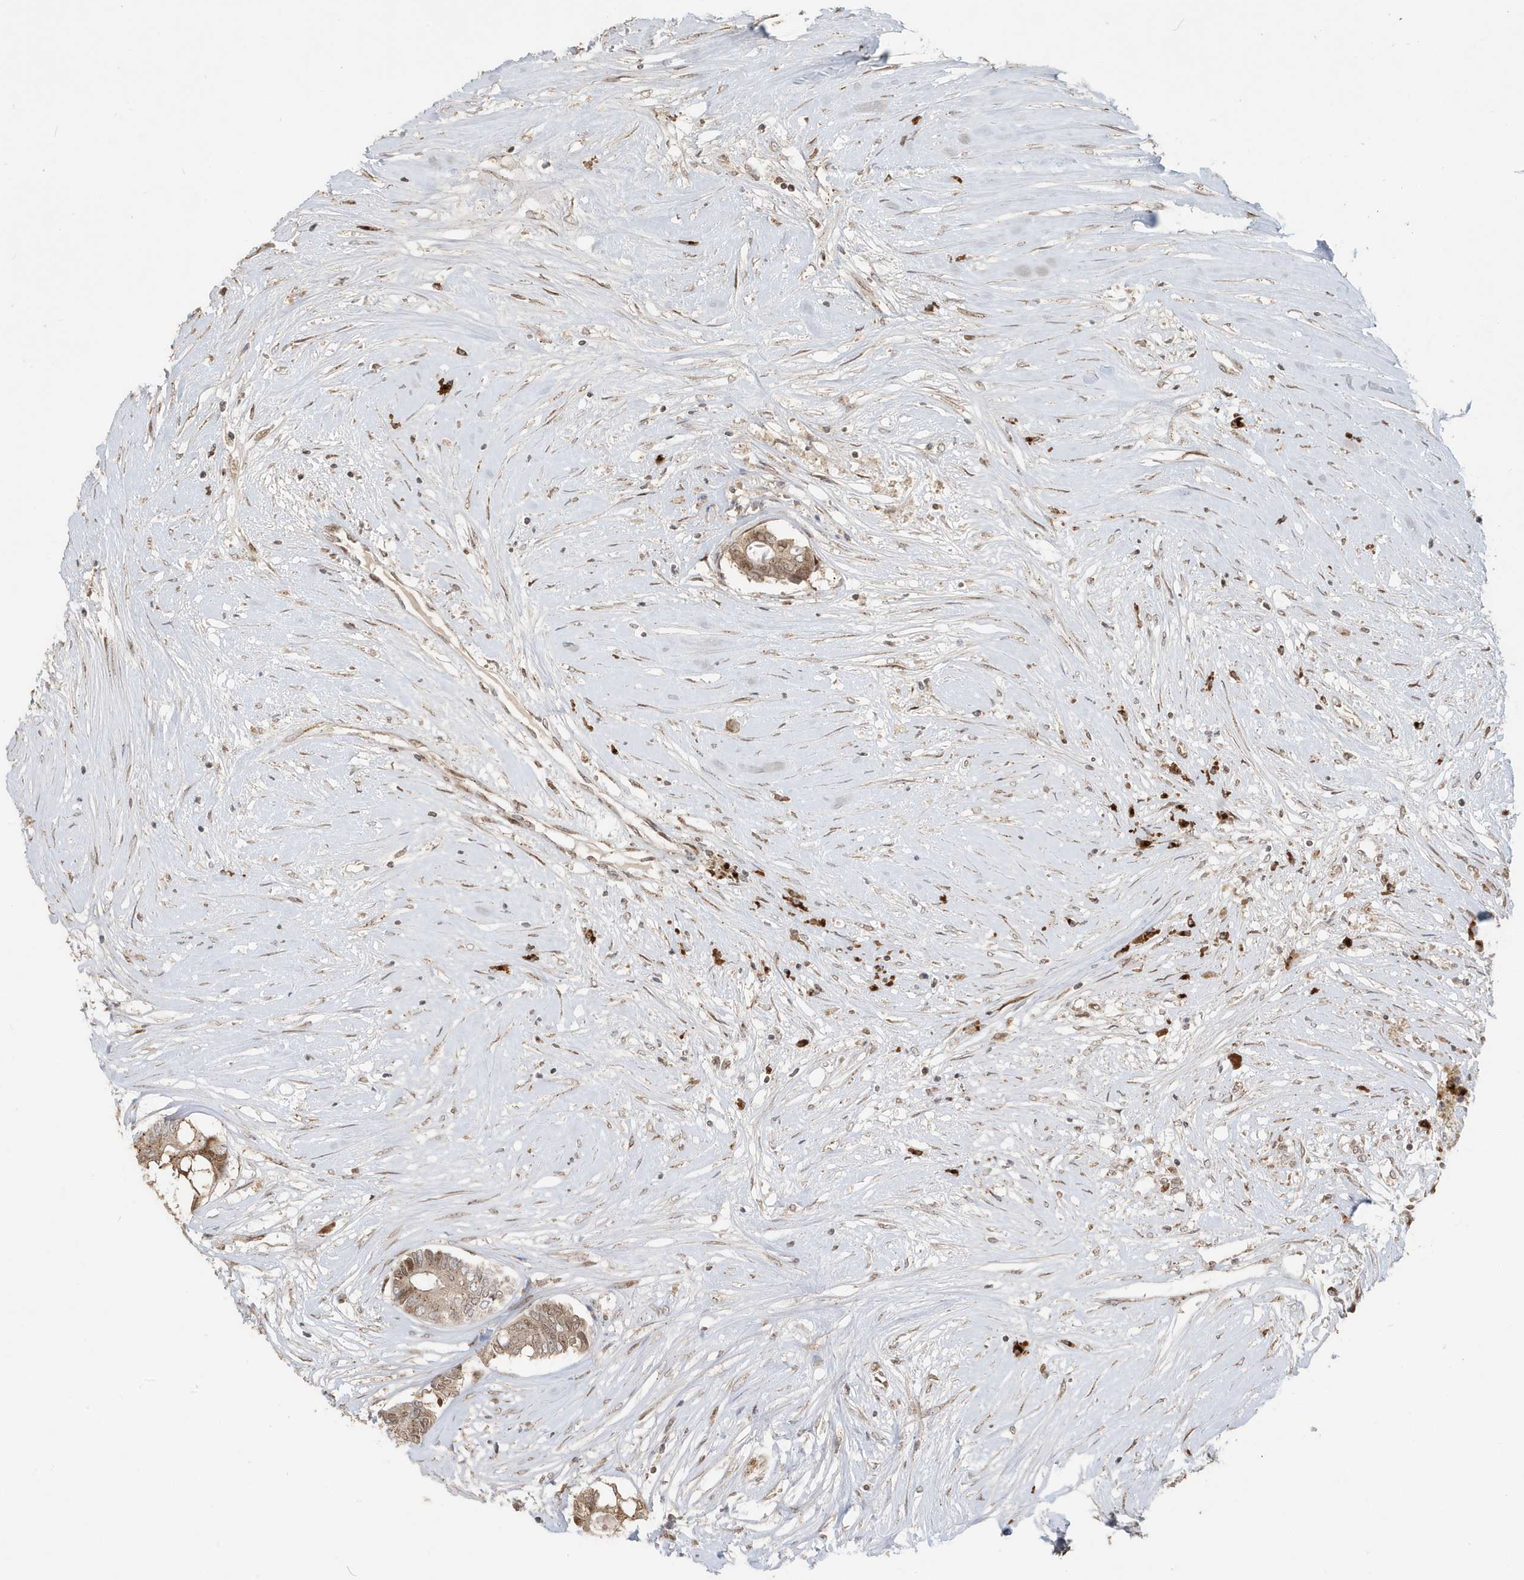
{"staining": {"intensity": "moderate", "quantity": ">75%", "location": "nuclear"}, "tissue": "colorectal cancer", "cell_type": "Tumor cells", "image_type": "cancer", "snomed": [{"axis": "morphology", "description": "Adenocarcinoma, NOS"}, {"axis": "topography", "description": "Rectum"}], "caption": "Protein positivity by IHC demonstrates moderate nuclear staining in approximately >75% of tumor cells in adenocarcinoma (colorectal).", "gene": "RER1", "patient": {"sex": "male", "age": 63}}